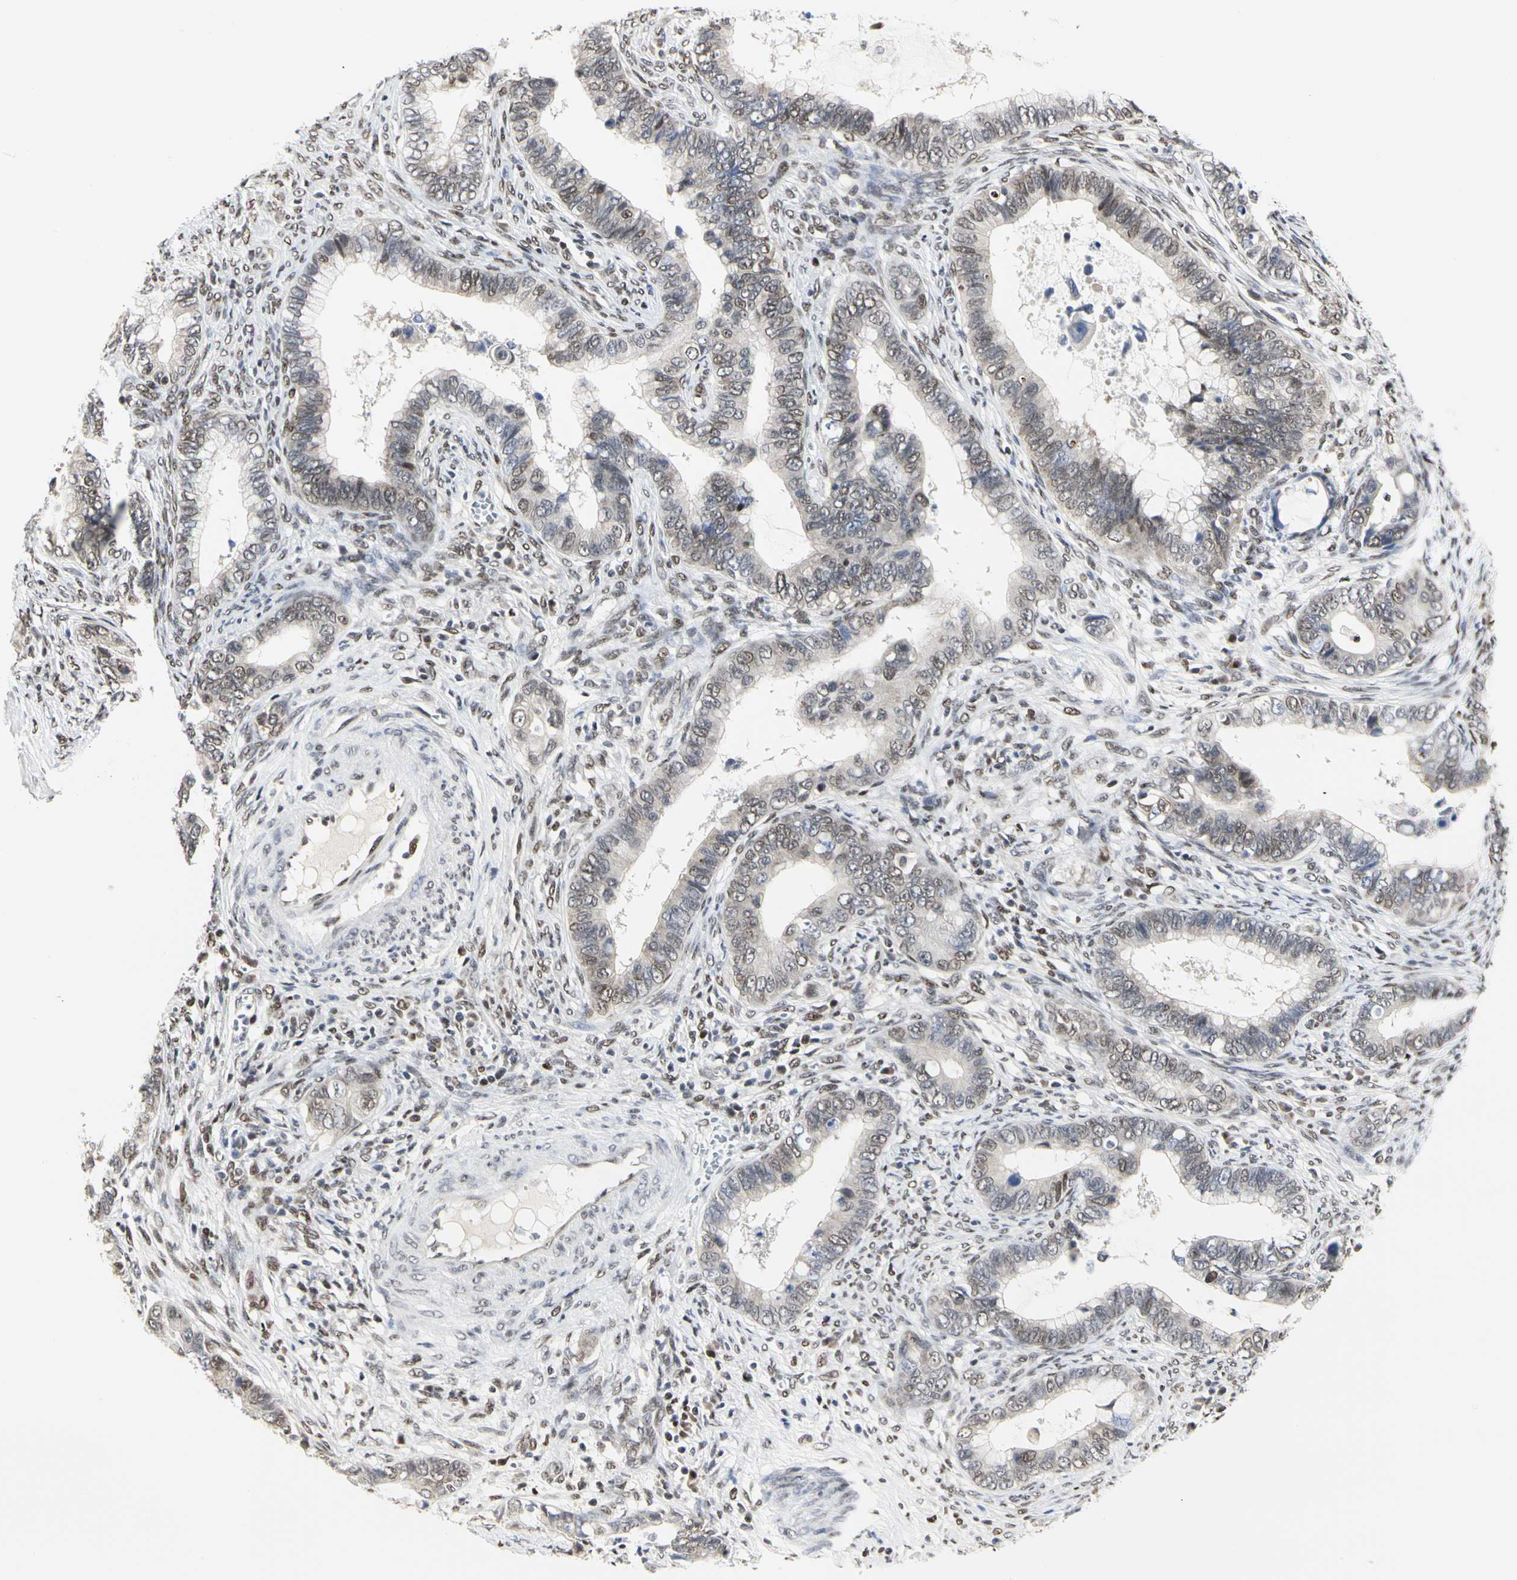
{"staining": {"intensity": "weak", "quantity": "<25%", "location": "nuclear"}, "tissue": "cervical cancer", "cell_type": "Tumor cells", "image_type": "cancer", "snomed": [{"axis": "morphology", "description": "Adenocarcinoma, NOS"}, {"axis": "topography", "description": "Cervix"}], "caption": "Histopathology image shows no significant protein expression in tumor cells of cervical cancer.", "gene": "PRMT3", "patient": {"sex": "female", "age": 44}}